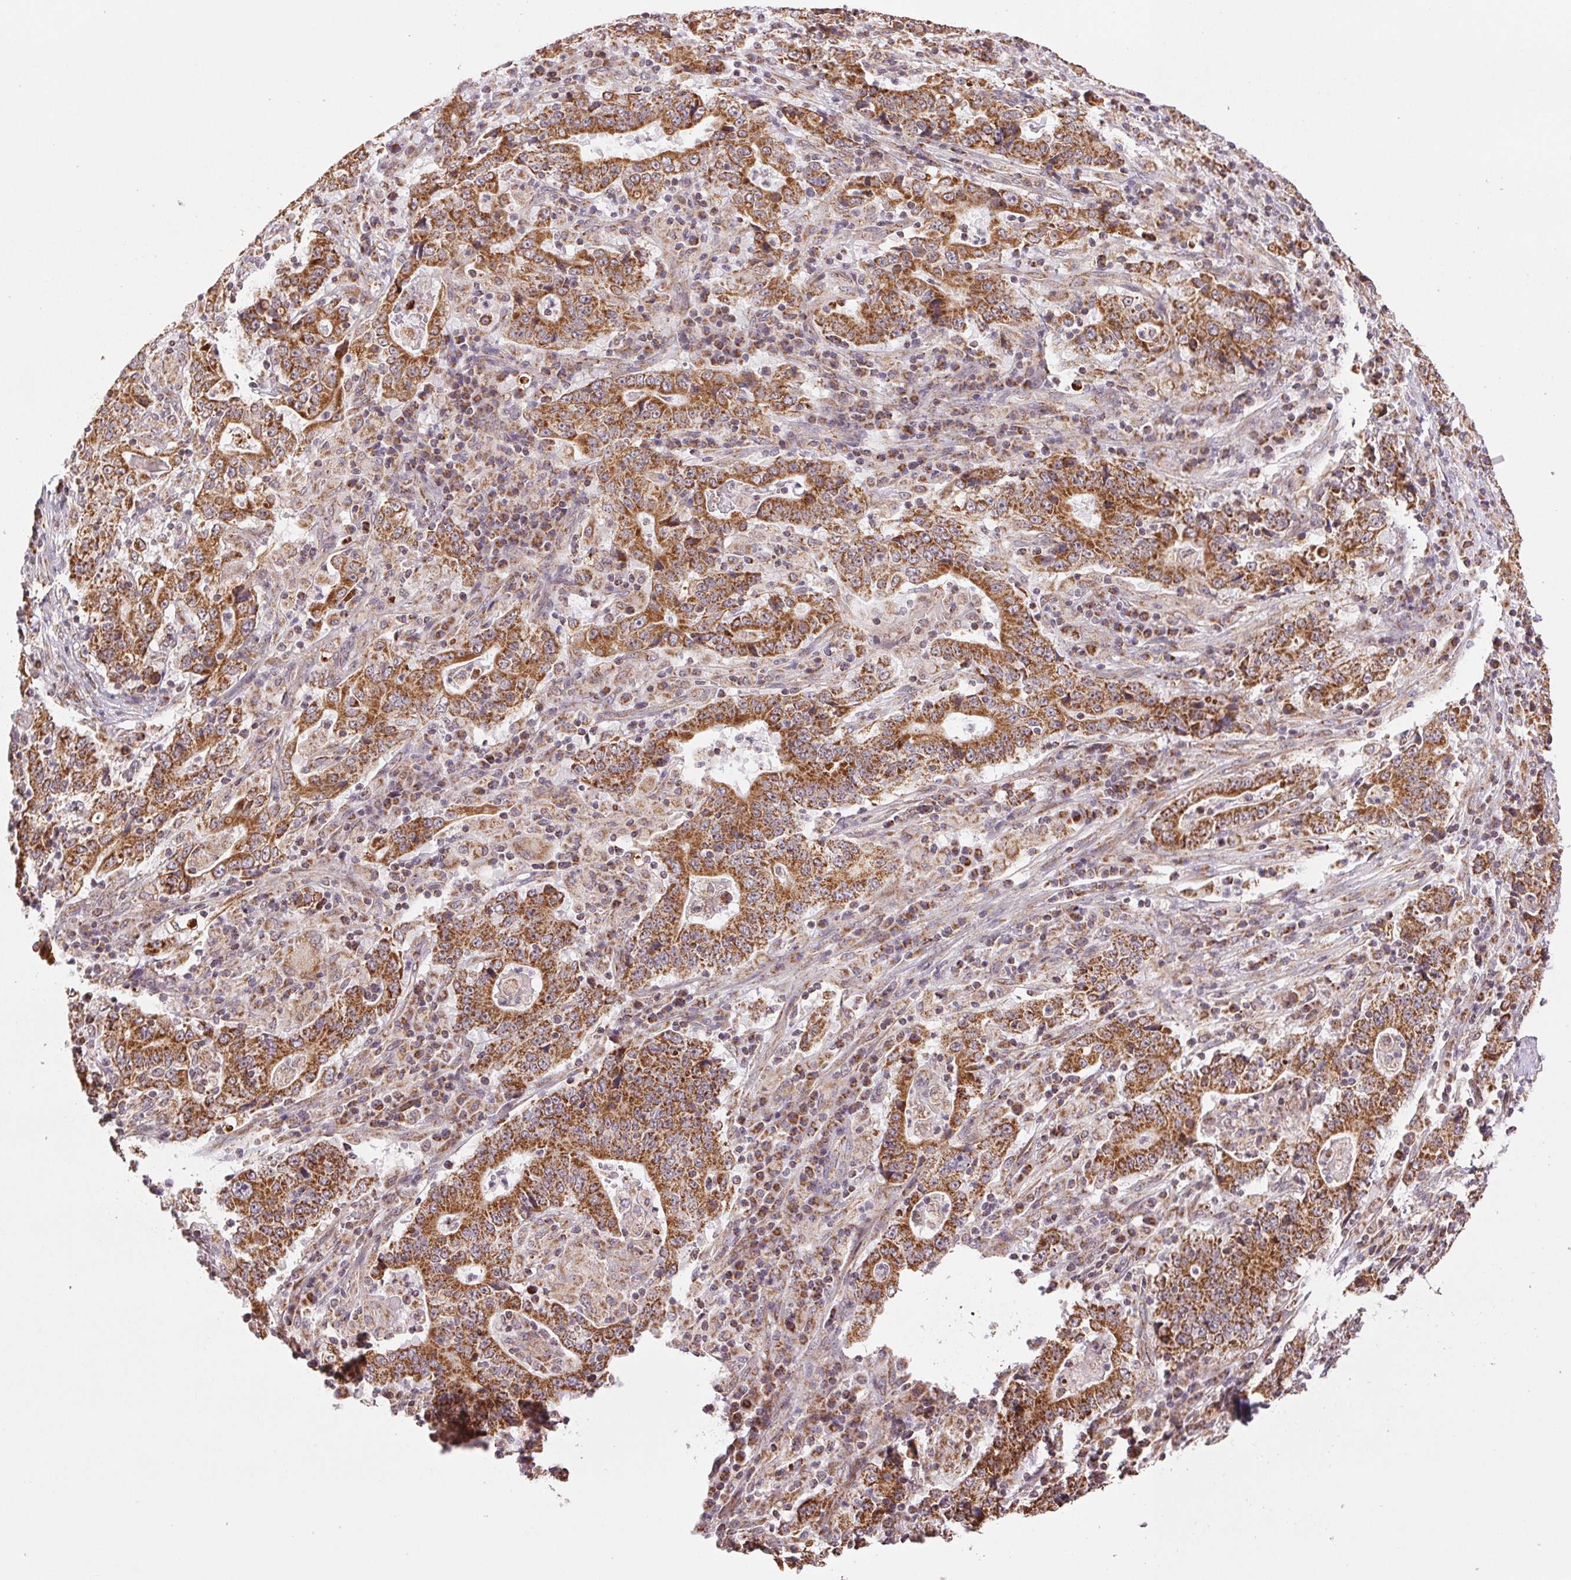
{"staining": {"intensity": "strong", "quantity": ">75%", "location": "cytoplasmic/membranous"}, "tissue": "stomach cancer", "cell_type": "Tumor cells", "image_type": "cancer", "snomed": [{"axis": "morphology", "description": "Normal tissue, NOS"}, {"axis": "morphology", "description": "Adenocarcinoma, NOS"}, {"axis": "topography", "description": "Stomach, upper"}, {"axis": "topography", "description": "Stomach"}], "caption": "Stomach adenocarcinoma stained with DAB (3,3'-diaminobenzidine) immunohistochemistry (IHC) reveals high levels of strong cytoplasmic/membranous staining in approximately >75% of tumor cells. (brown staining indicates protein expression, while blue staining denotes nuclei).", "gene": "MATCAP1", "patient": {"sex": "male", "age": 59}}